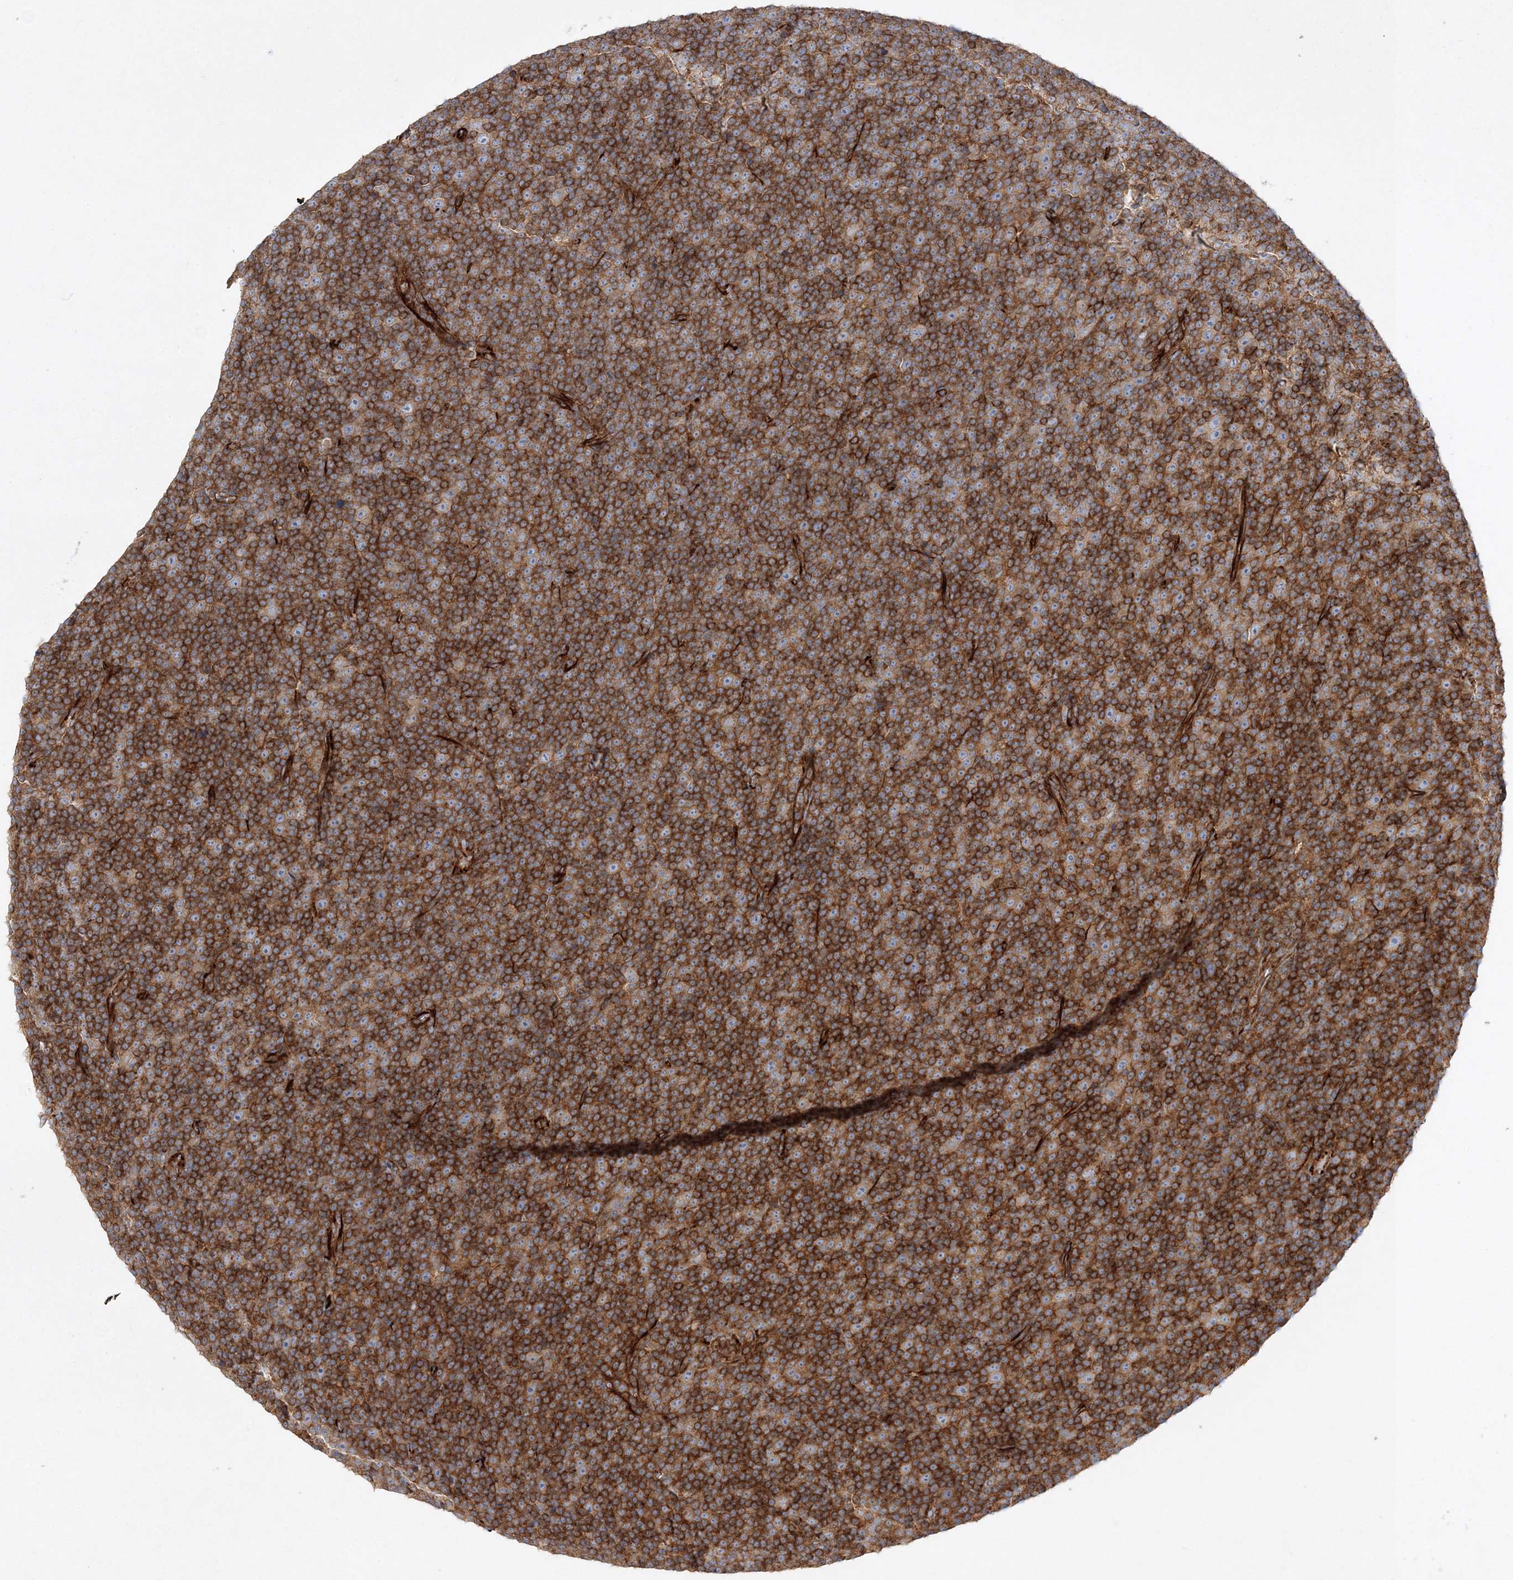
{"staining": {"intensity": "moderate", "quantity": ">75%", "location": "cytoplasmic/membranous"}, "tissue": "lymphoma", "cell_type": "Tumor cells", "image_type": "cancer", "snomed": [{"axis": "morphology", "description": "Malignant lymphoma, non-Hodgkin's type, Low grade"}, {"axis": "topography", "description": "Lymph node"}], "caption": "This is a histology image of IHC staining of lymphoma, which shows moderate staining in the cytoplasmic/membranous of tumor cells.", "gene": "WDR37", "patient": {"sex": "female", "age": 67}}